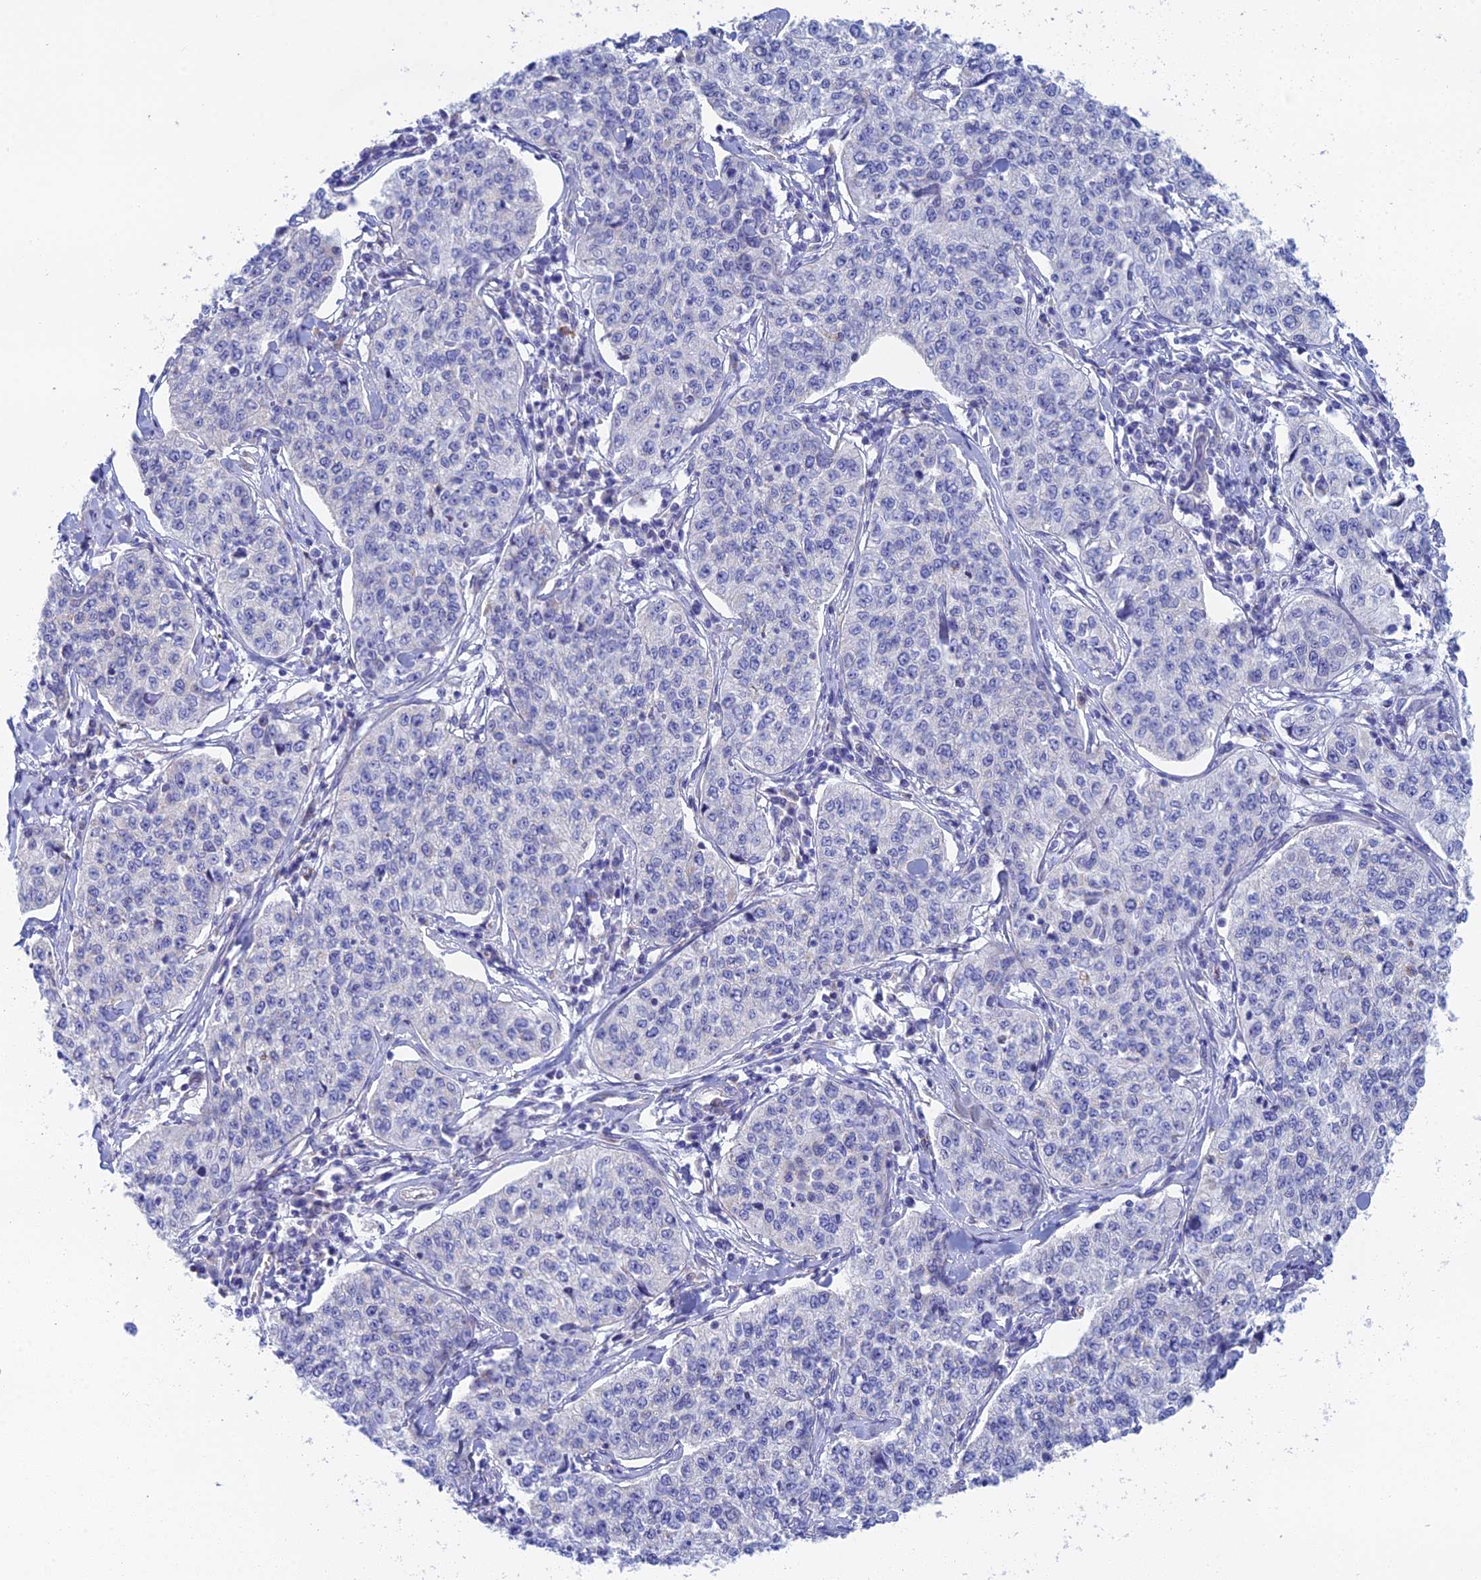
{"staining": {"intensity": "negative", "quantity": "none", "location": "none"}, "tissue": "cervical cancer", "cell_type": "Tumor cells", "image_type": "cancer", "snomed": [{"axis": "morphology", "description": "Squamous cell carcinoma, NOS"}, {"axis": "topography", "description": "Cervix"}], "caption": "DAB (3,3'-diaminobenzidine) immunohistochemical staining of cervical squamous cell carcinoma demonstrates no significant positivity in tumor cells.", "gene": "CFAP210", "patient": {"sex": "female", "age": 35}}